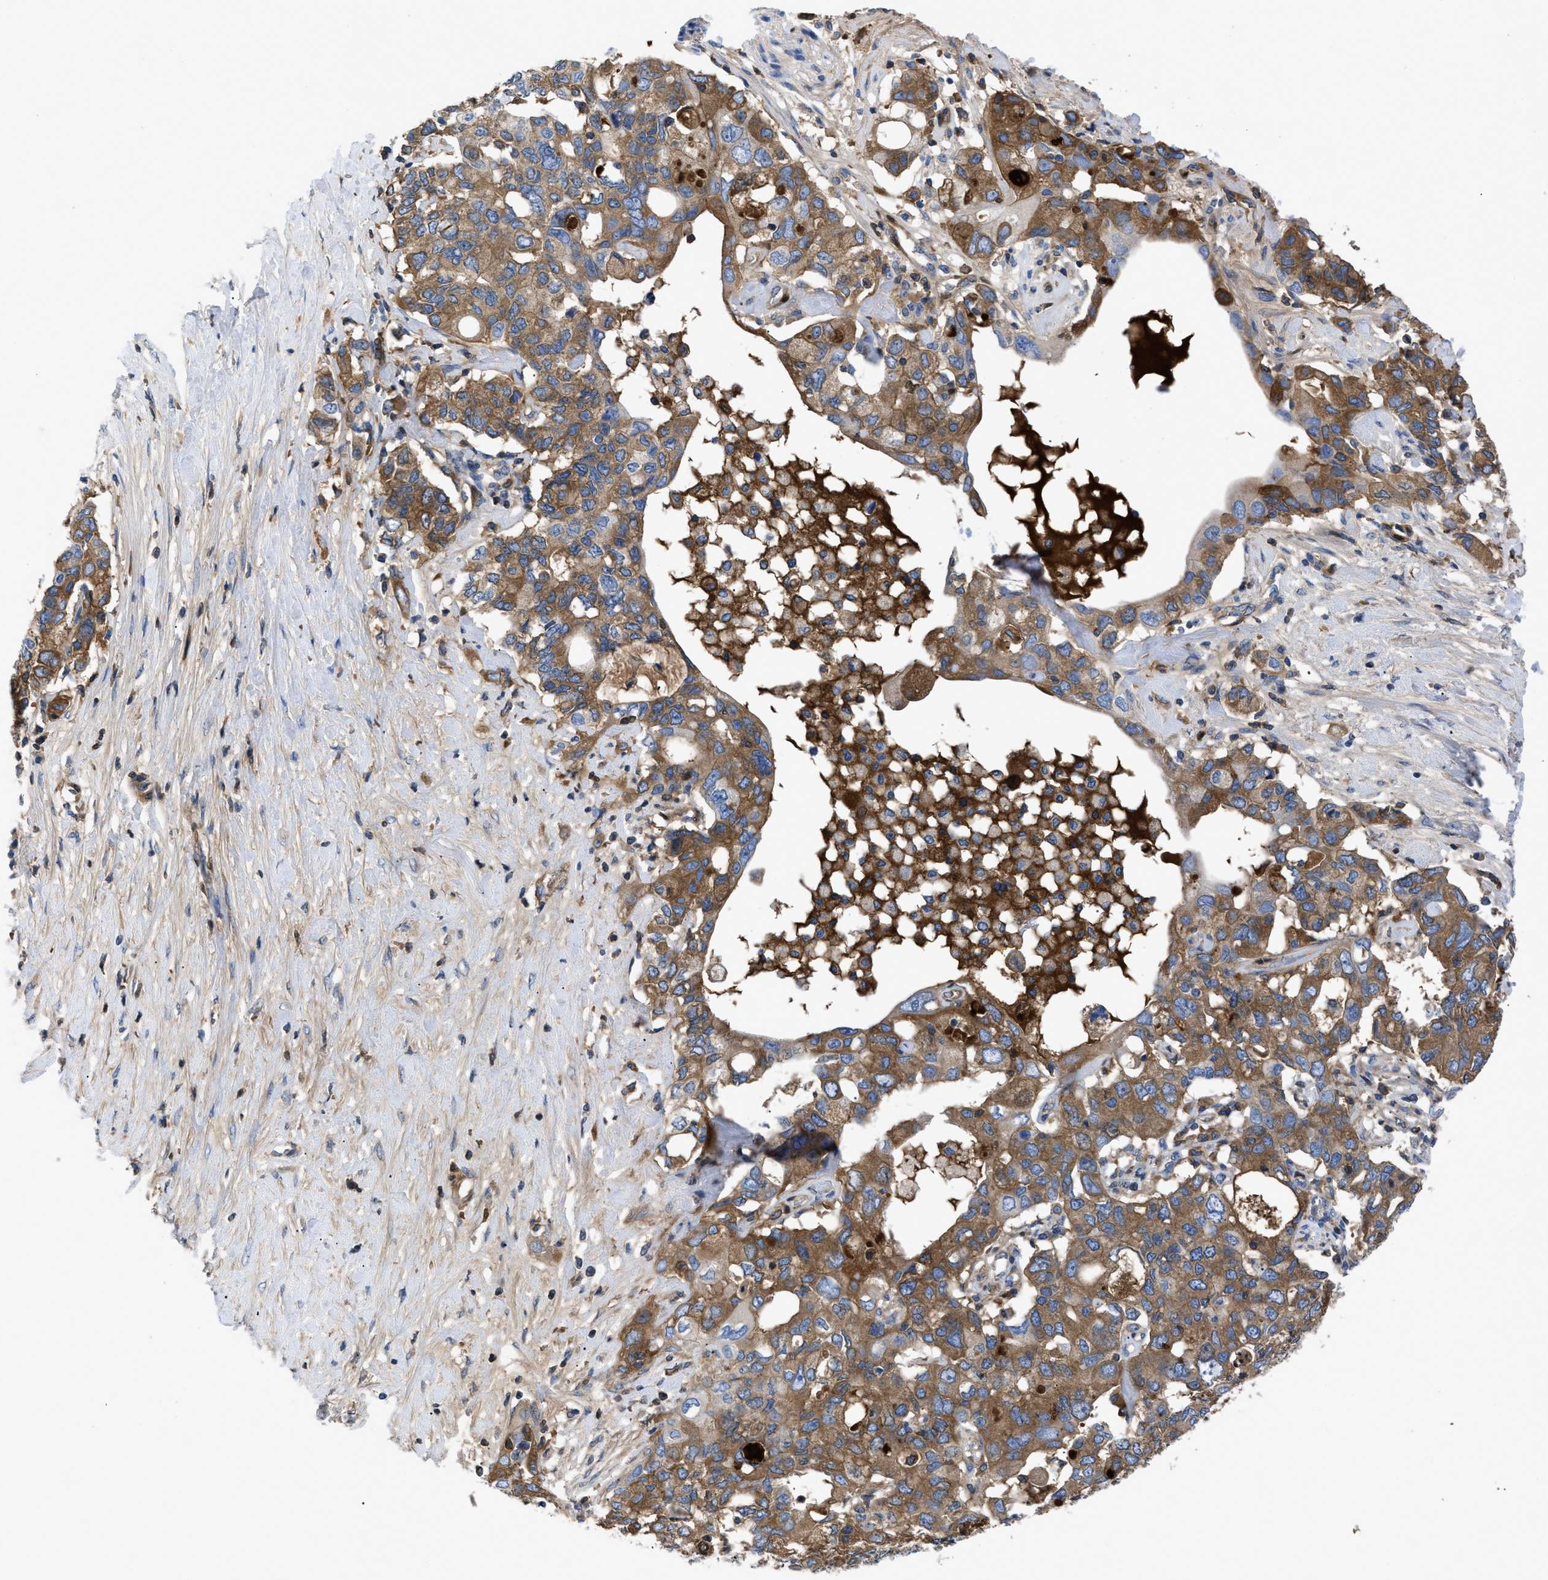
{"staining": {"intensity": "moderate", "quantity": ">75%", "location": "cytoplasmic/membranous"}, "tissue": "pancreatic cancer", "cell_type": "Tumor cells", "image_type": "cancer", "snomed": [{"axis": "morphology", "description": "Adenocarcinoma, NOS"}, {"axis": "topography", "description": "Pancreas"}], "caption": "An immunohistochemistry micrograph of tumor tissue is shown. Protein staining in brown highlights moderate cytoplasmic/membranous positivity in pancreatic adenocarcinoma within tumor cells.", "gene": "SERPINA6", "patient": {"sex": "female", "age": 56}}